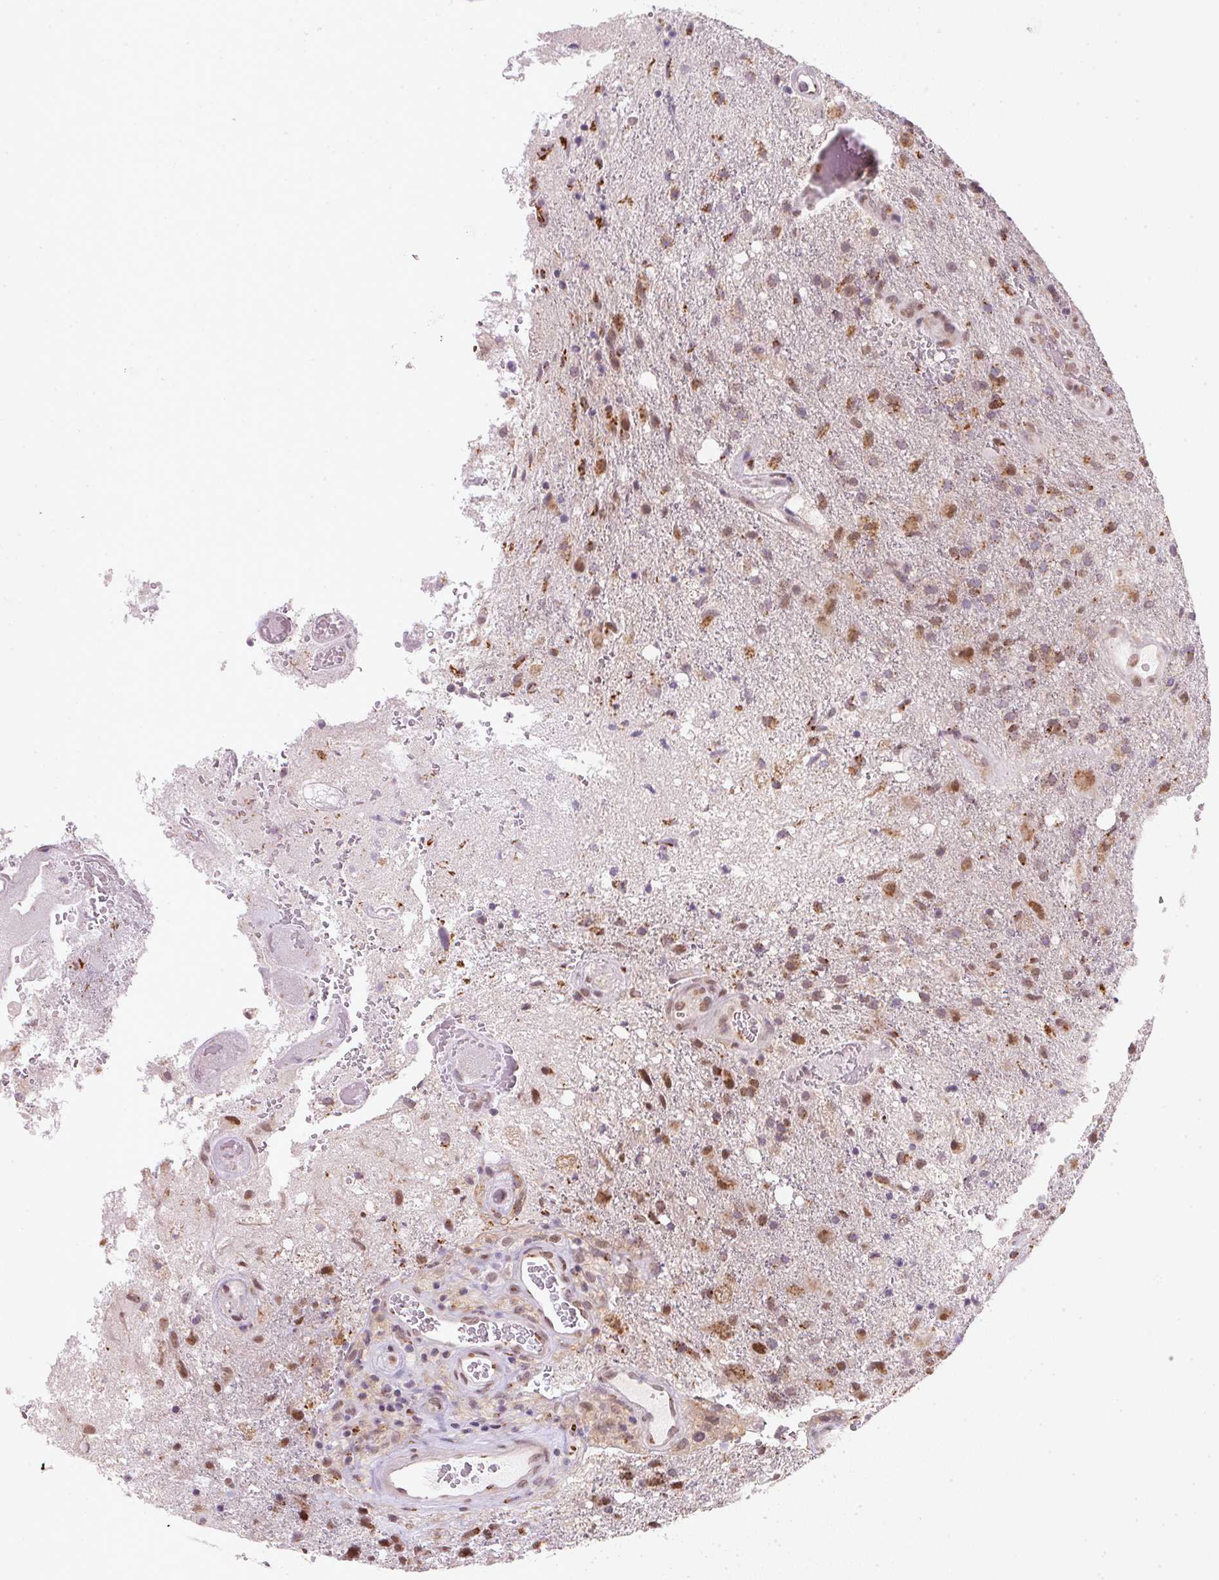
{"staining": {"intensity": "moderate", "quantity": ">75%", "location": "cytoplasmic/membranous"}, "tissue": "glioma", "cell_type": "Tumor cells", "image_type": "cancer", "snomed": [{"axis": "morphology", "description": "Glioma, malignant, High grade"}, {"axis": "topography", "description": "Brain"}], "caption": "The histopathology image exhibits a brown stain indicating the presence of a protein in the cytoplasmic/membranous of tumor cells in malignant glioma (high-grade).", "gene": "RAB22A", "patient": {"sex": "female", "age": 74}}